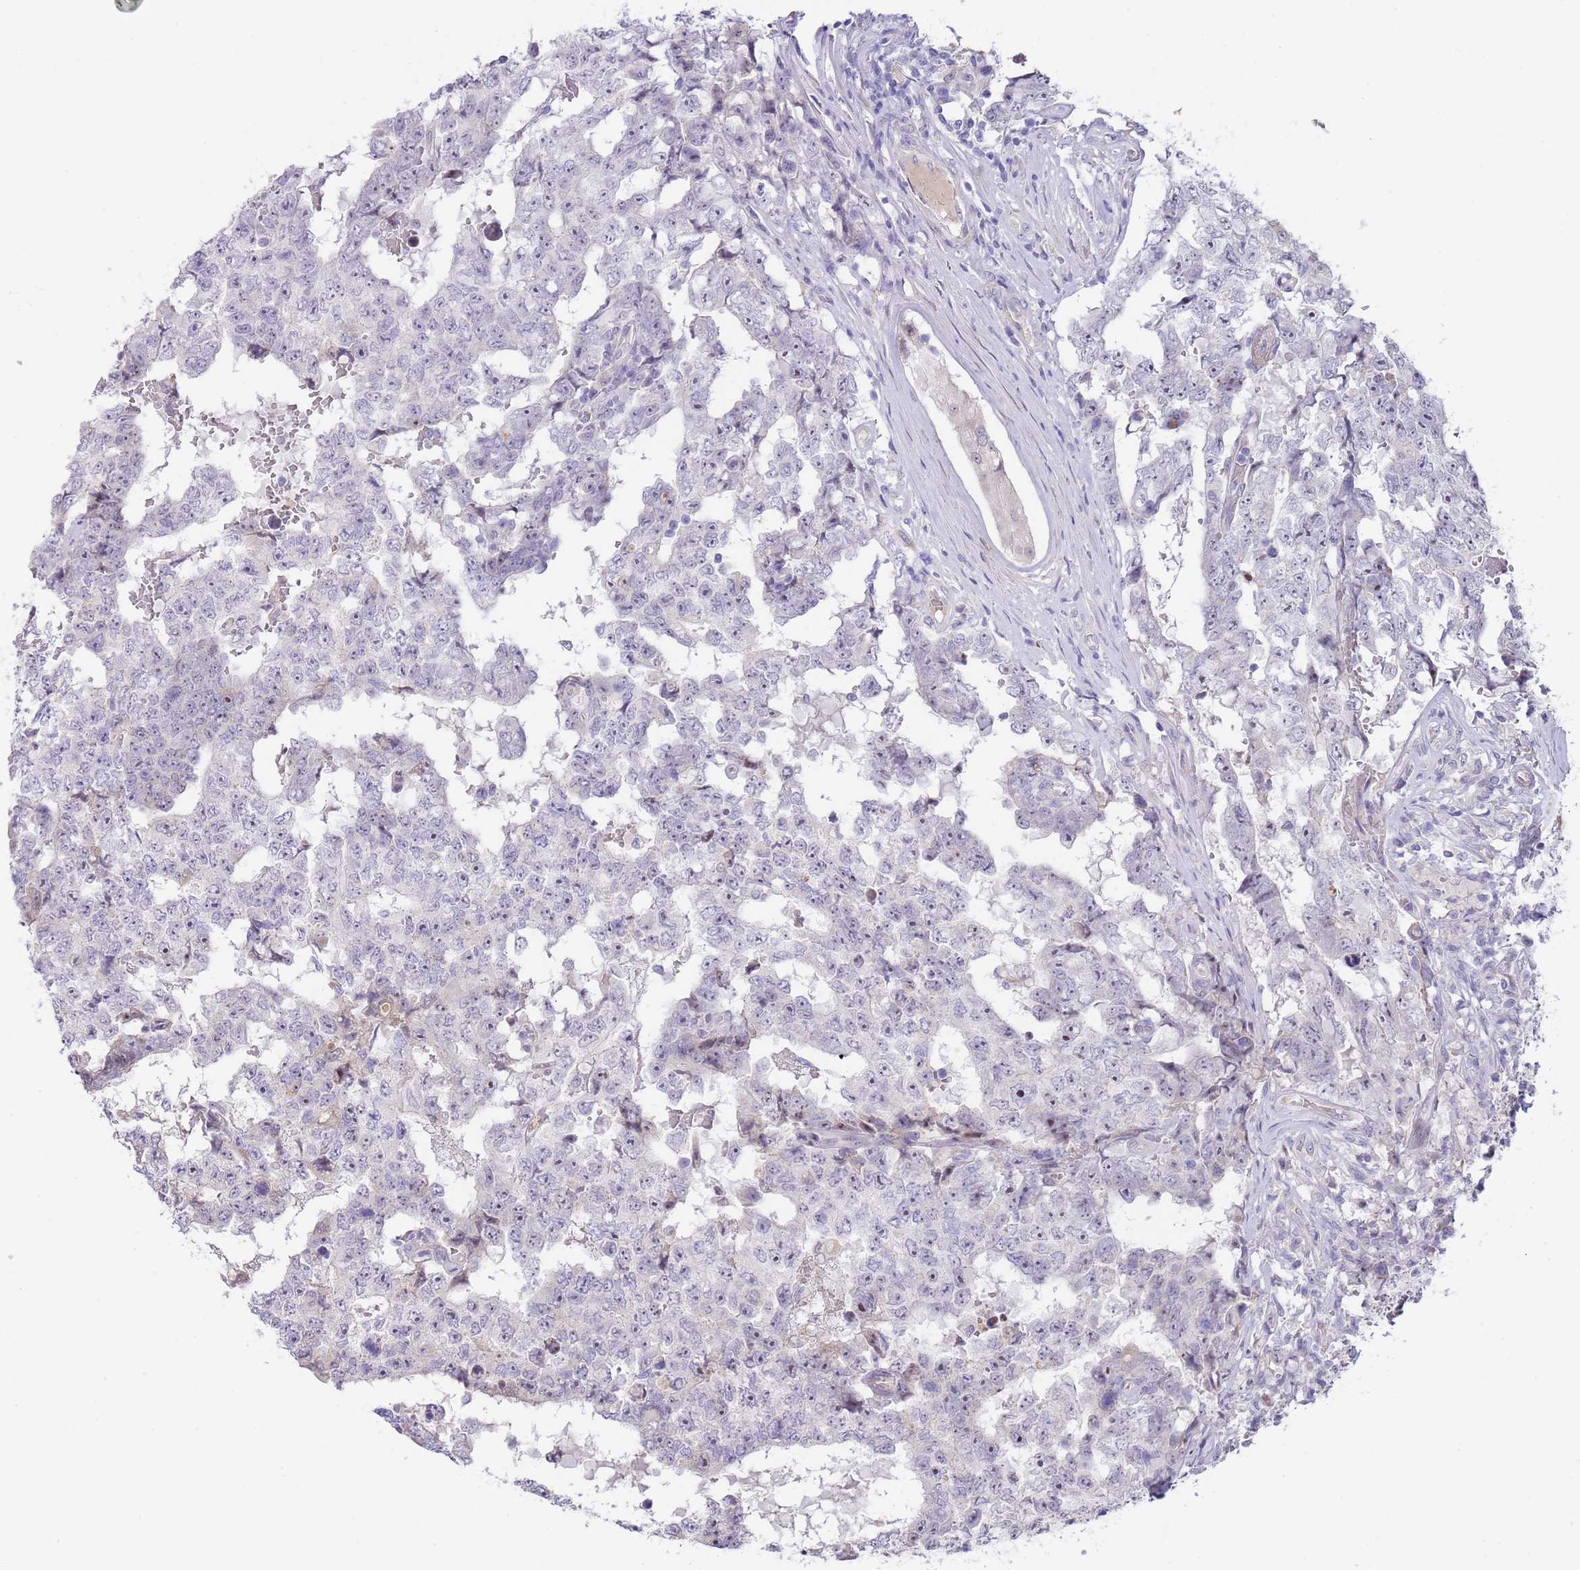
{"staining": {"intensity": "negative", "quantity": "none", "location": "none"}, "tissue": "testis cancer", "cell_type": "Tumor cells", "image_type": "cancer", "snomed": [{"axis": "morphology", "description": "Carcinoma, Embryonal, NOS"}, {"axis": "topography", "description": "Testis"}], "caption": "Tumor cells show no significant protein positivity in testis cancer (embryonal carcinoma).", "gene": "AP1S2", "patient": {"sex": "male", "age": 25}}